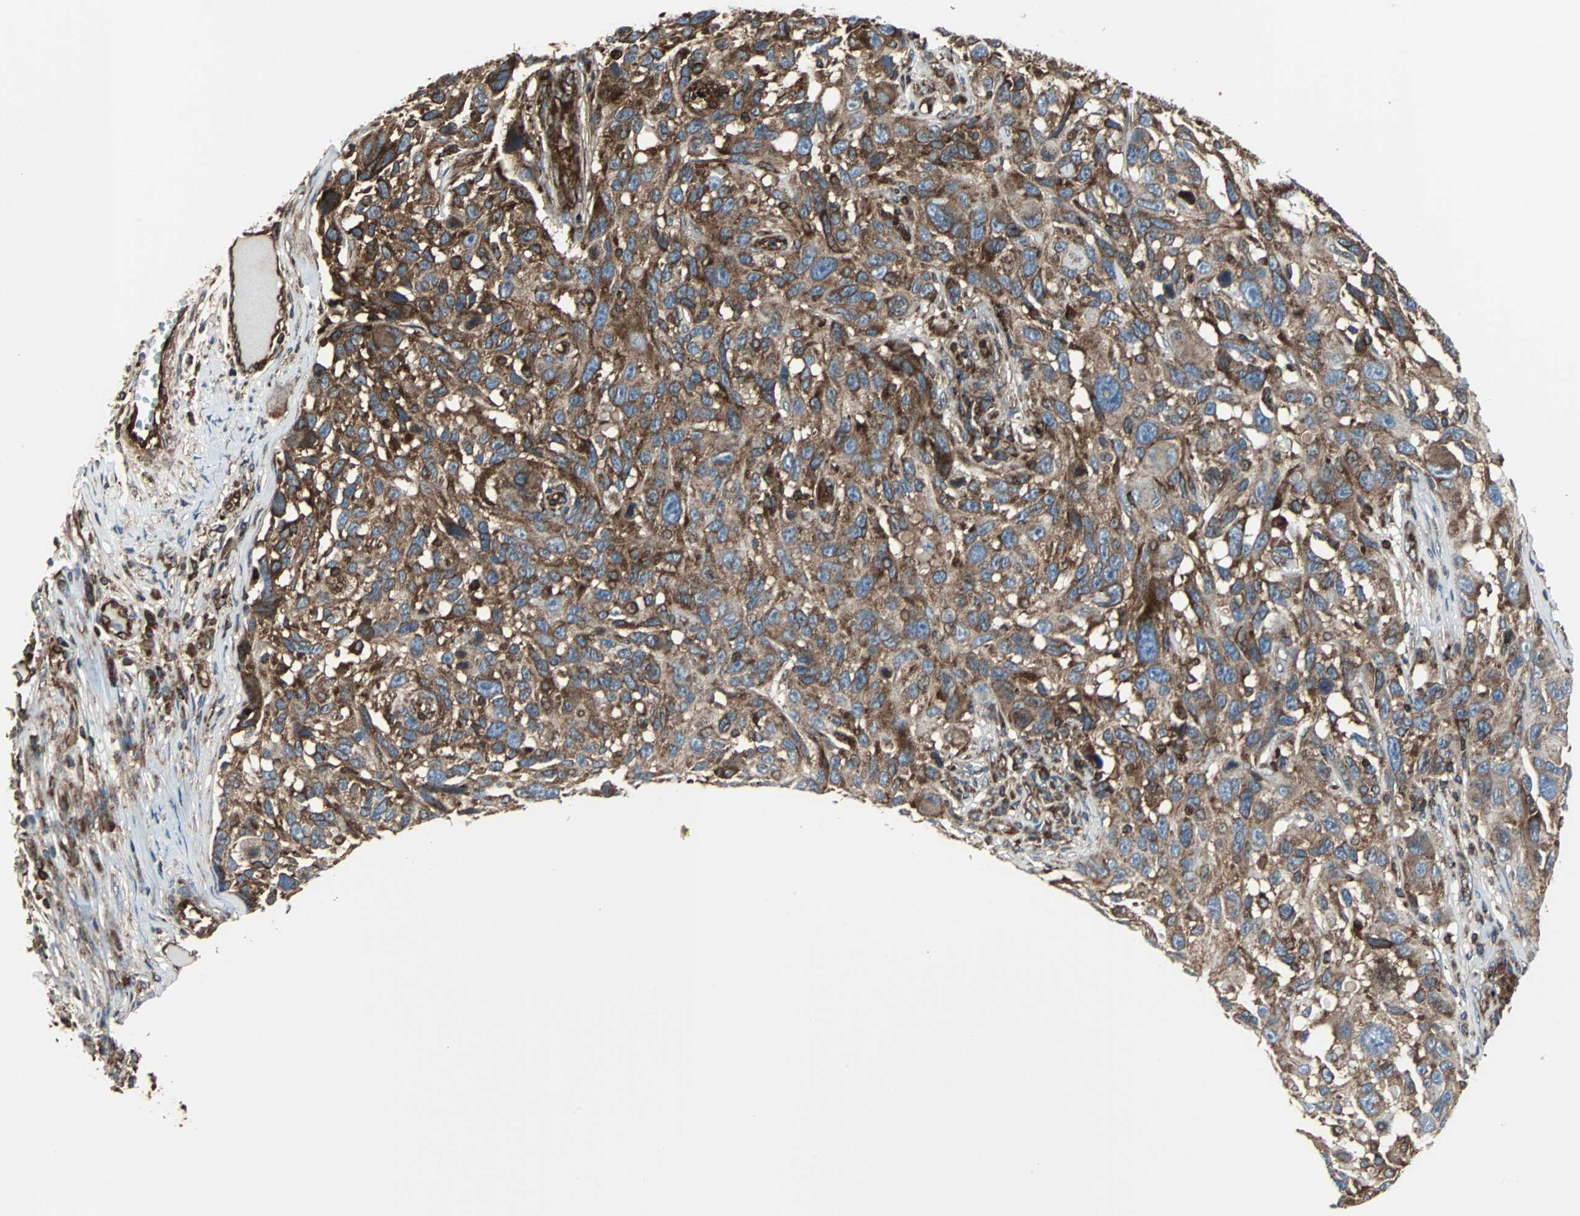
{"staining": {"intensity": "moderate", "quantity": ">75%", "location": "cytoplasmic/membranous"}, "tissue": "melanoma", "cell_type": "Tumor cells", "image_type": "cancer", "snomed": [{"axis": "morphology", "description": "Malignant melanoma, NOS"}, {"axis": "topography", "description": "Skin"}], "caption": "This is a micrograph of immunohistochemistry (IHC) staining of melanoma, which shows moderate staining in the cytoplasmic/membranous of tumor cells.", "gene": "RELA", "patient": {"sex": "male", "age": 53}}